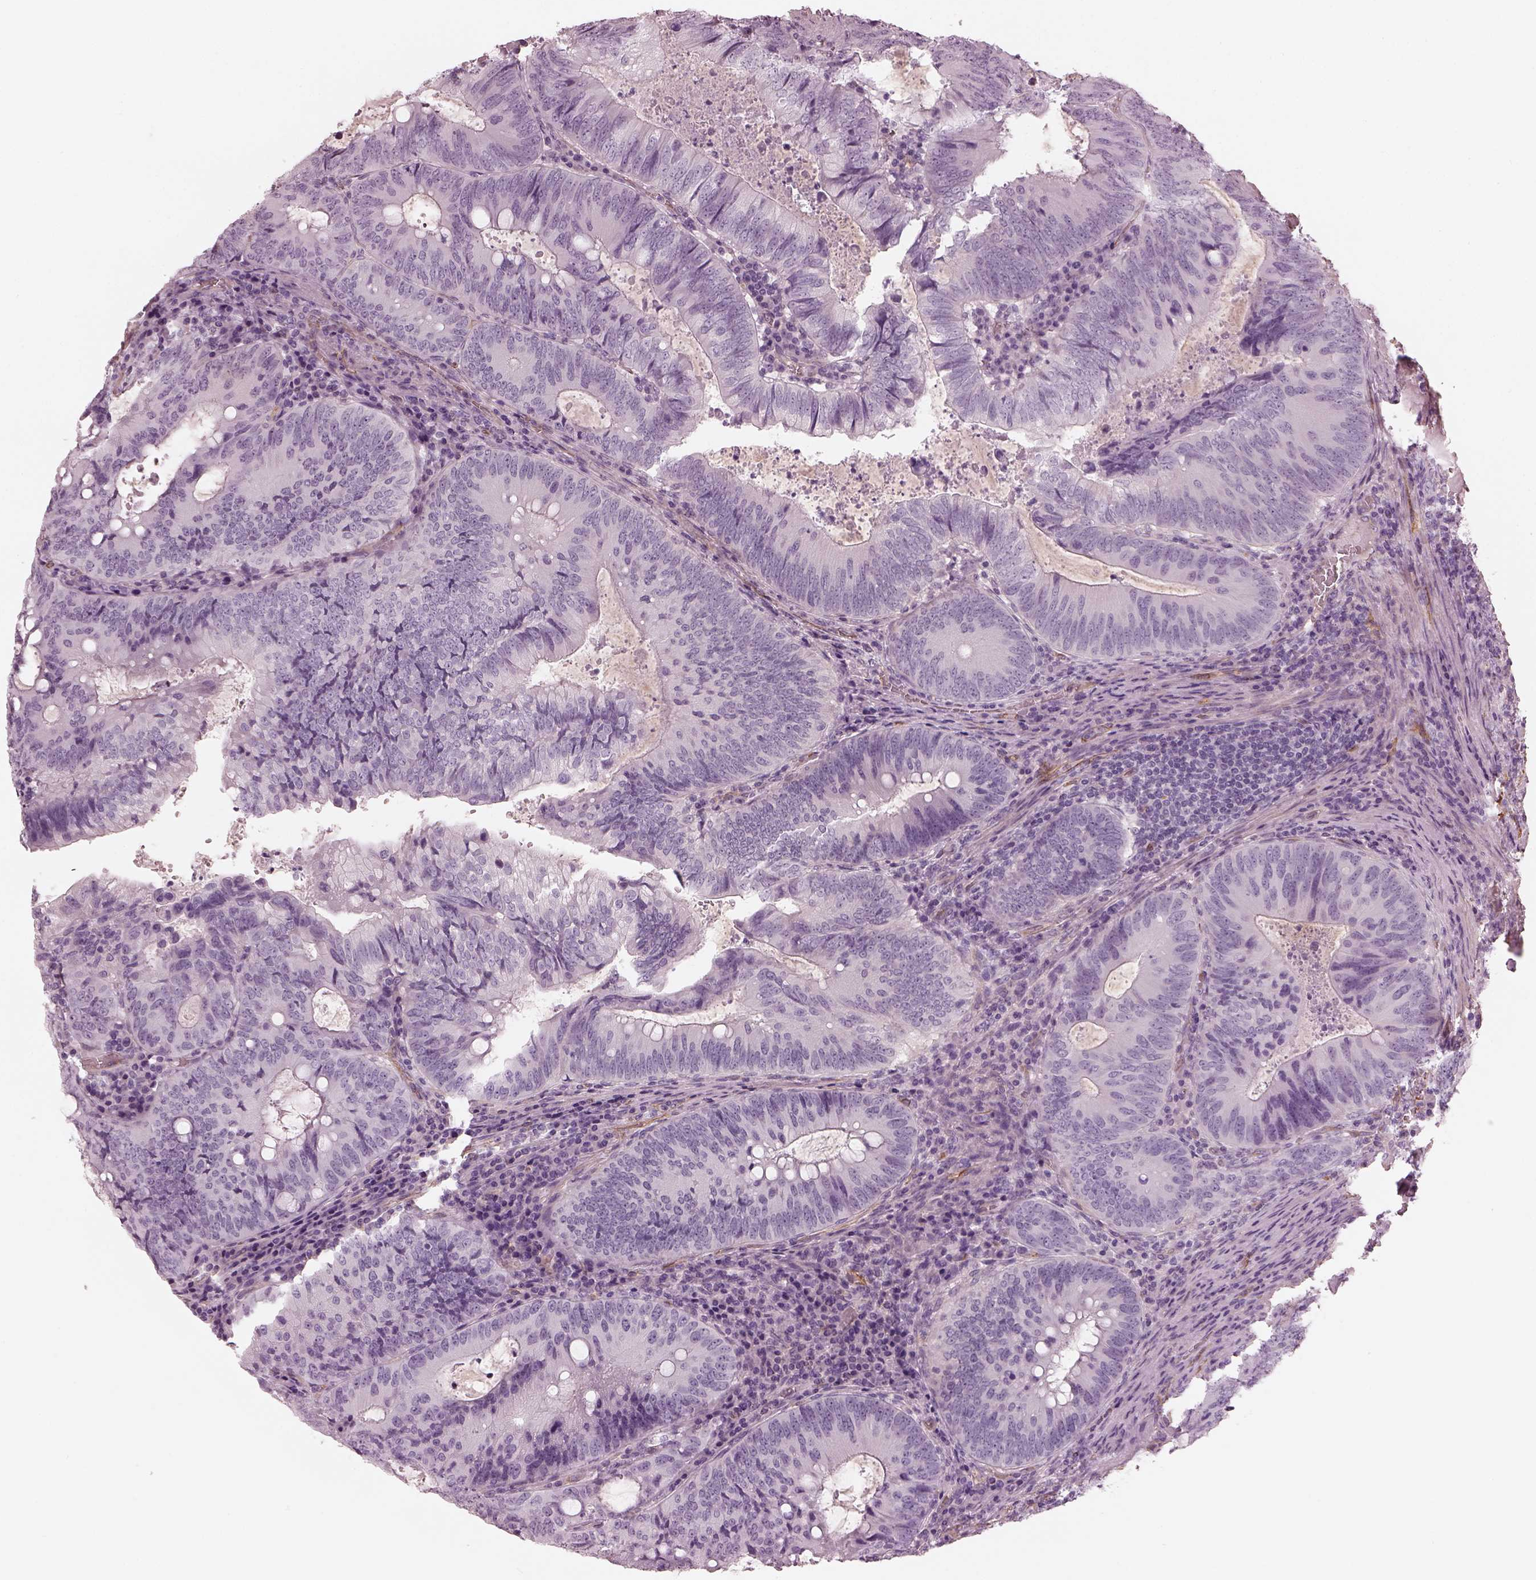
{"staining": {"intensity": "negative", "quantity": "none", "location": "none"}, "tissue": "colorectal cancer", "cell_type": "Tumor cells", "image_type": "cancer", "snomed": [{"axis": "morphology", "description": "Adenocarcinoma, NOS"}, {"axis": "topography", "description": "Colon"}], "caption": "Tumor cells show no significant protein staining in colorectal cancer. The staining was performed using DAB (3,3'-diaminobenzidine) to visualize the protein expression in brown, while the nuclei were stained in blue with hematoxylin (Magnification: 20x).", "gene": "EIF4E1B", "patient": {"sex": "male", "age": 67}}